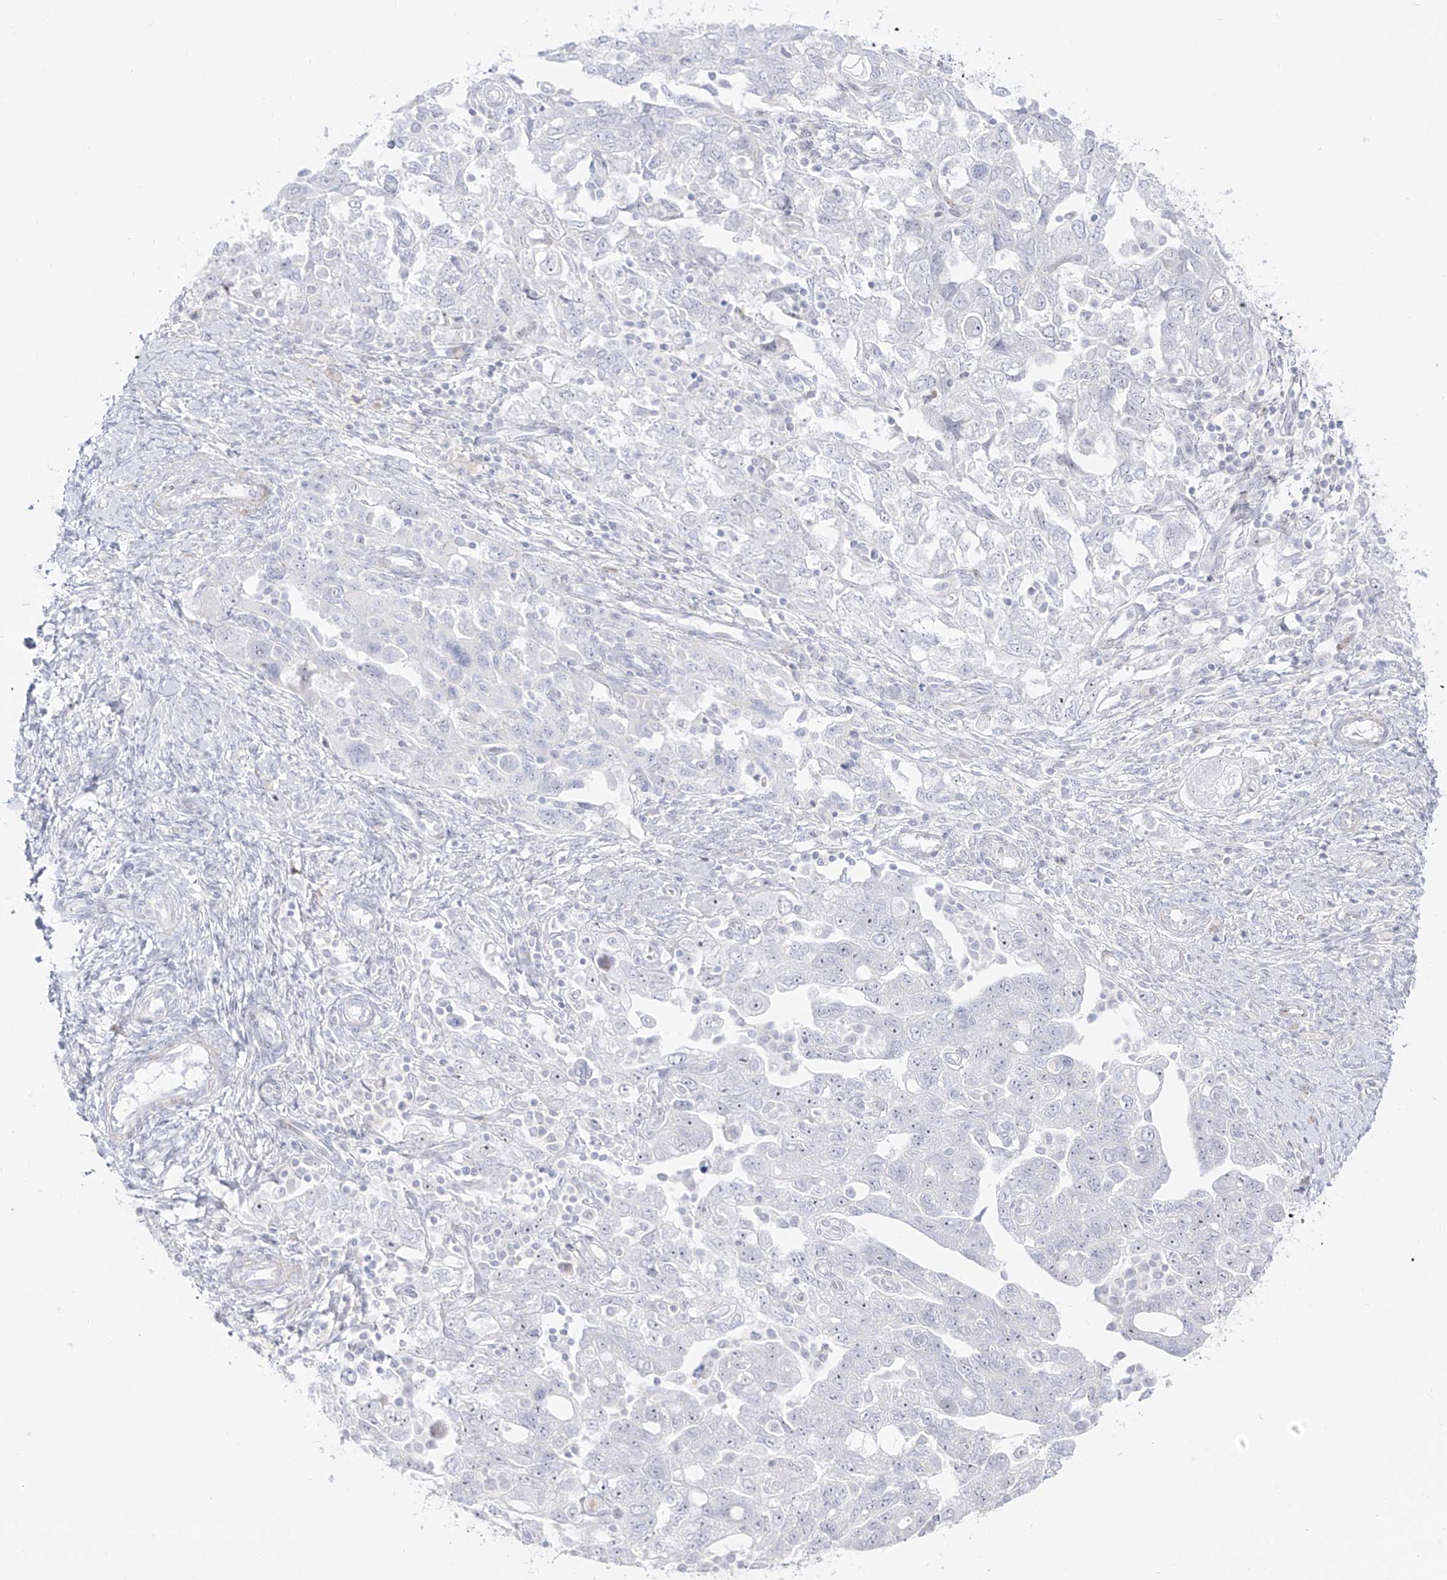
{"staining": {"intensity": "negative", "quantity": "none", "location": "none"}, "tissue": "ovarian cancer", "cell_type": "Tumor cells", "image_type": "cancer", "snomed": [{"axis": "morphology", "description": "Carcinoma, NOS"}, {"axis": "morphology", "description": "Cystadenocarcinoma, serous, NOS"}, {"axis": "topography", "description": "Ovary"}], "caption": "Image shows no significant protein positivity in tumor cells of ovarian serous cystadenocarcinoma.", "gene": "ZNF180", "patient": {"sex": "female", "age": 69}}